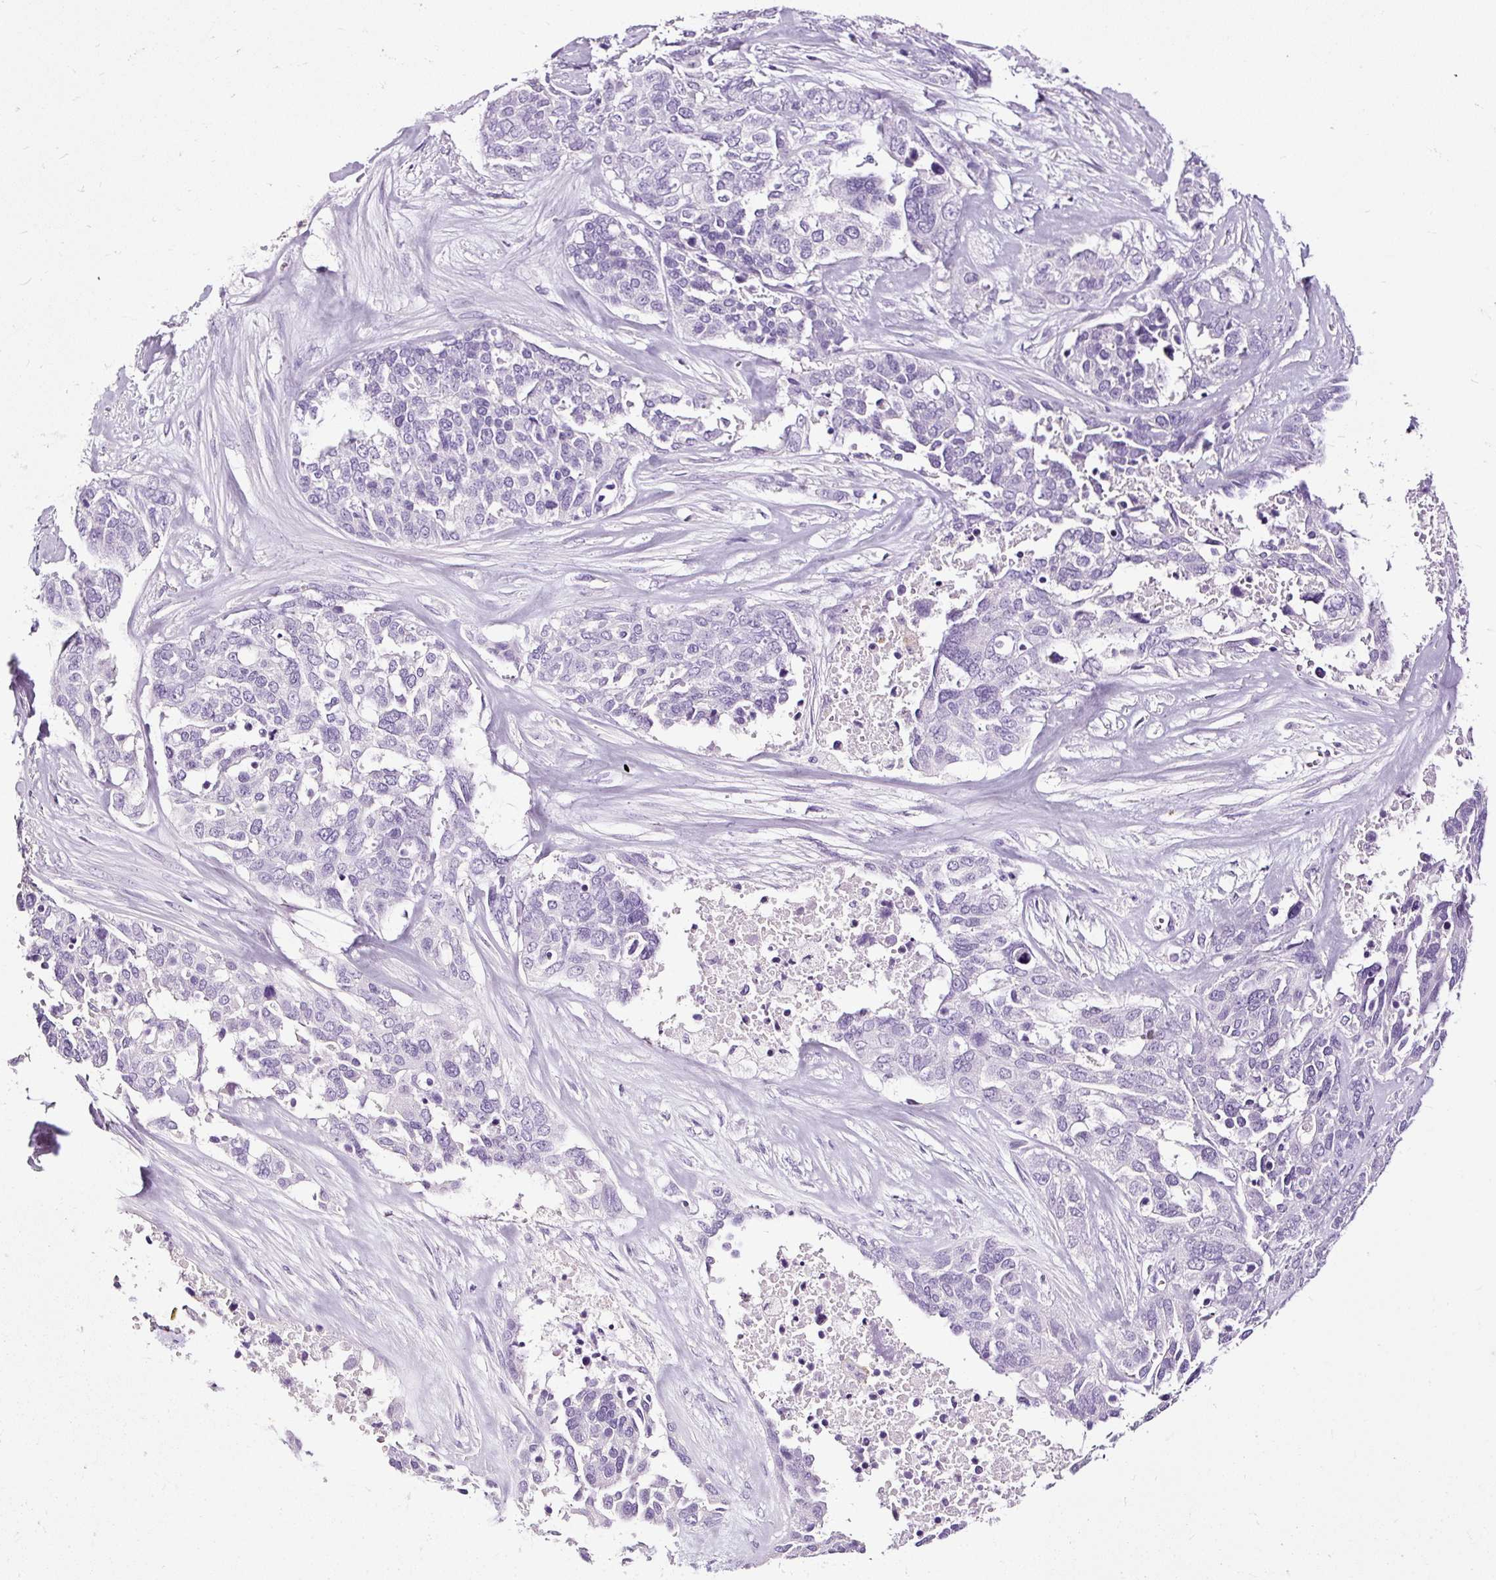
{"staining": {"intensity": "negative", "quantity": "none", "location": "none"}, "tissue": "ovarian cancer", "cell_type": "Tumor cells", "image_type": "cancer", "snomed": [{"axis": "morphology", "description": "Cystadenocarcinoma, serous, NOS"}, {"axis": "topography", "description": "Ovary"}], "caption": "An image of human ovarian serous cystadenocarcinoma is negative for staining in tumor cells. (DAB IHC visualized using brightfield microscopy, high magnification).", "gene": "SLC7A8", "patient": {"sex": "female", "age": 44}}